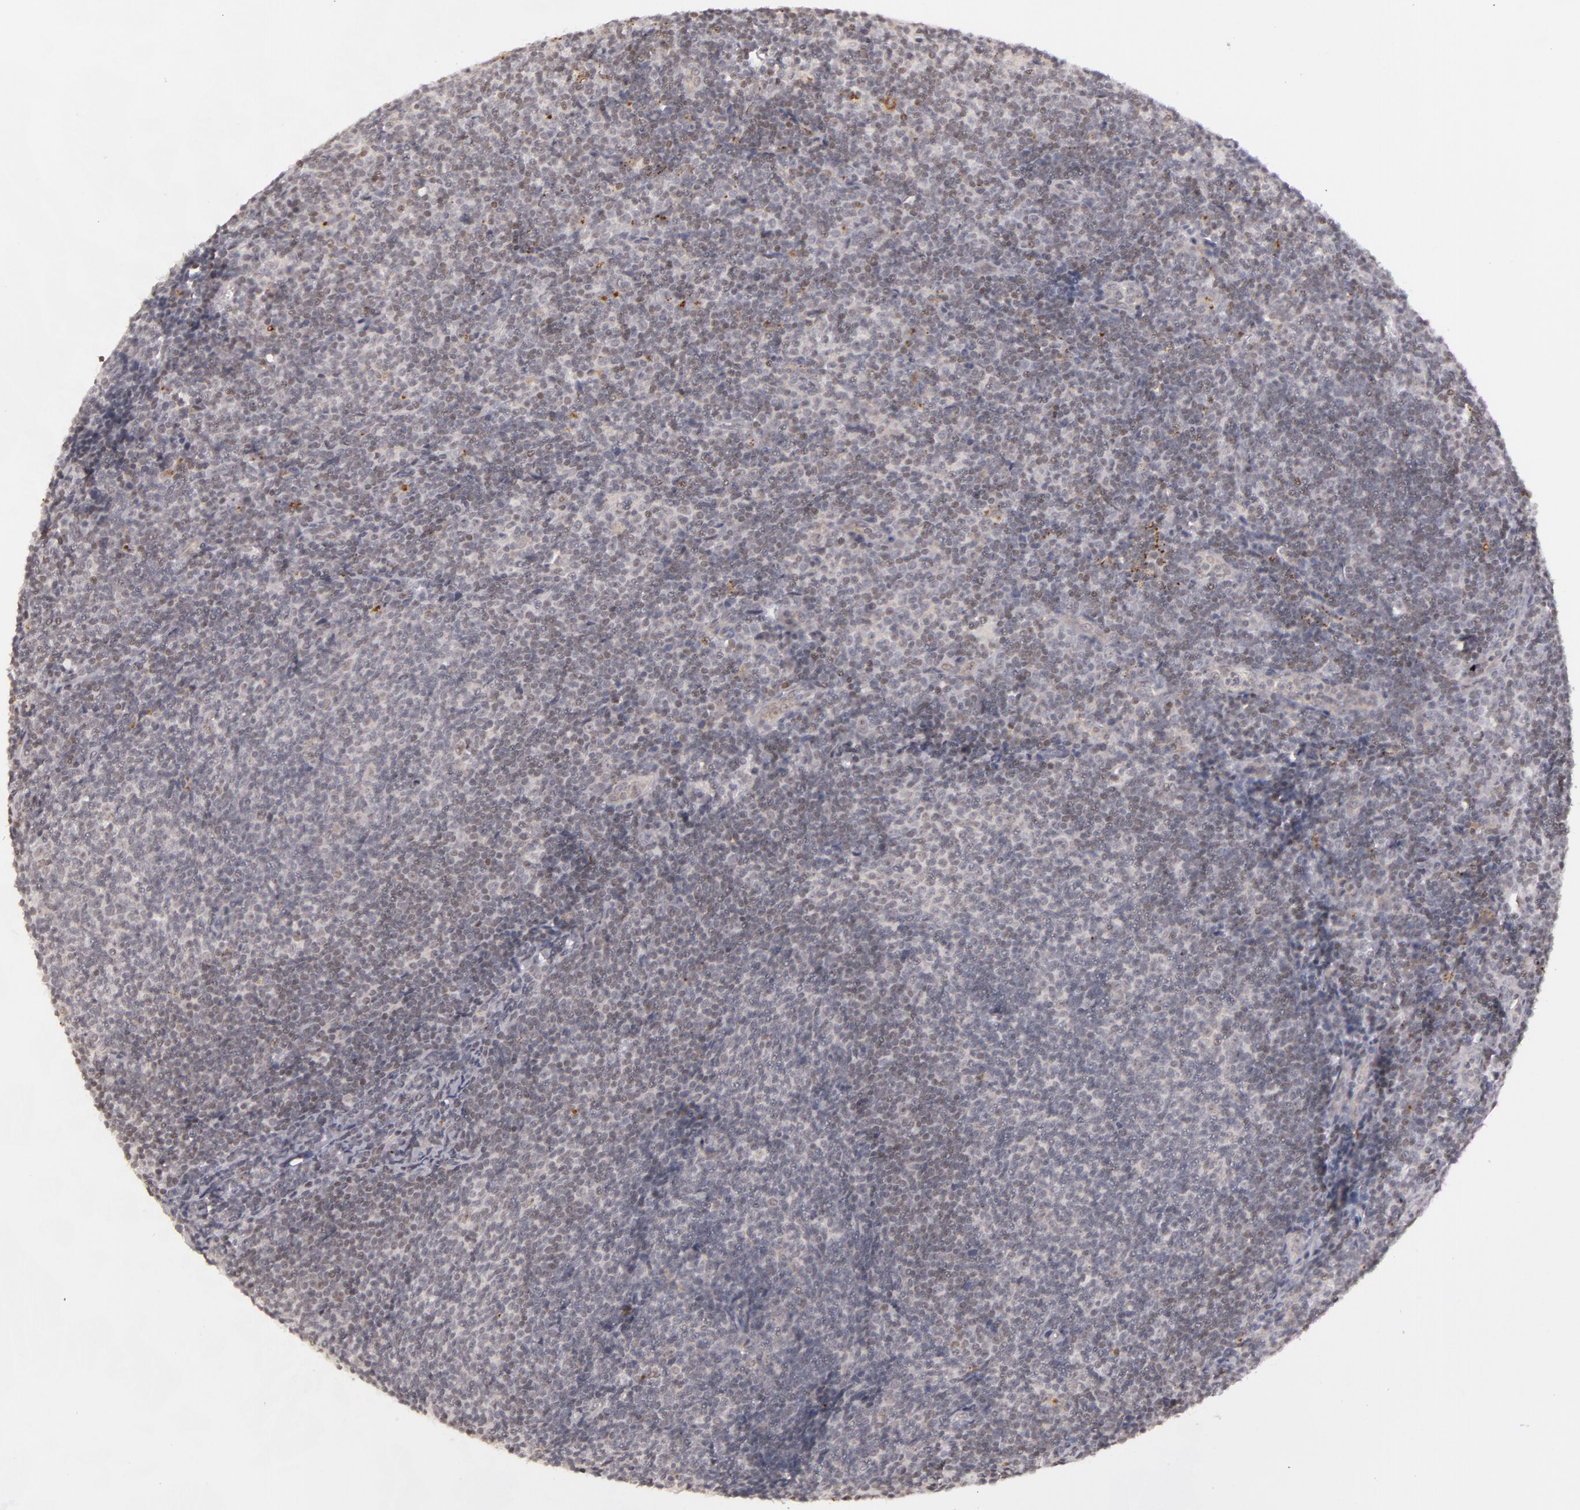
{"staining": {"intensity": "negative", "quantity": "none", "location": "none"}, "tissue": "lymphoma", "cell_type": "Tumor cells", "image_type": "cancer", "snomed": [{"axis": "morphology", "description": "Malignant lymphoma, non-Hodgkin's type, Low grade"}, {"axis": "topography", "description": "Lymph node"}], "caption": "The photomicrograph demonstrates no significant positivity in tumor cells of lymphoma.", "gene": "RRP7A", "patient": {"sex": "male", "age": 49}}